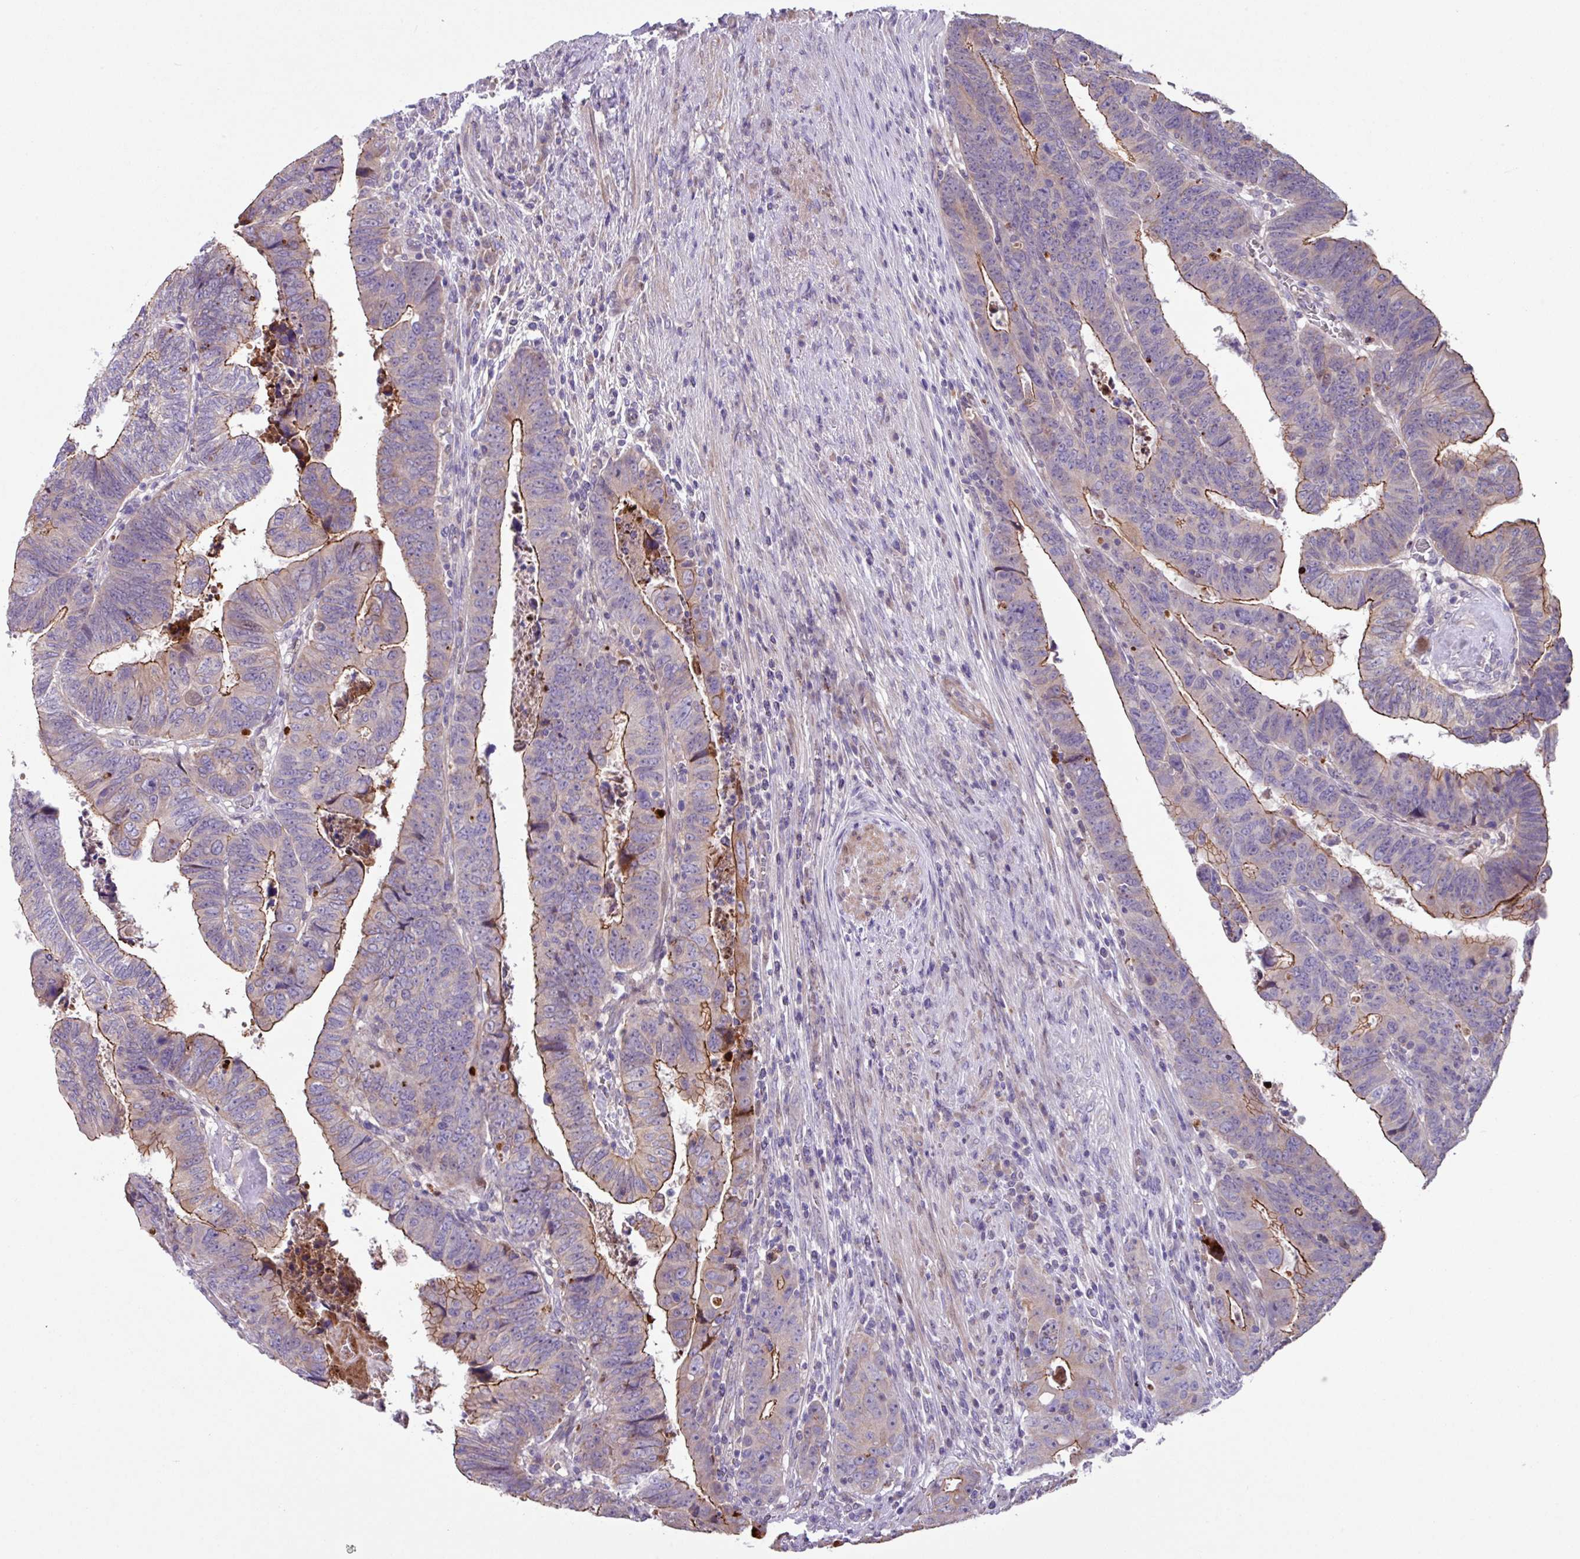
{"staining": {"intensity": "moderate", "quantity": "25%-75%", "location": "cytoplasmic/membranous"}, "tissue": "colorectal cancer", "cell_type": "Tumor cells", "image_type": "cancer", "snomed": [{"axis": "morphology", "description": "Normal tissue, NOS"}, {"axis": "morphology", "description": "Adenocarcinoma, NOS"}, {"axis": "topography", "description": "Rectum"}], "caption": "Protein staining of adenocarcinoma (colorectal) tissue exhibits moderate cytoplasmic/membranous positivity in about 25%-75% of tumor cells.", "gene": "IQCJ", "patient": {"sex": "female", "age": 65}}